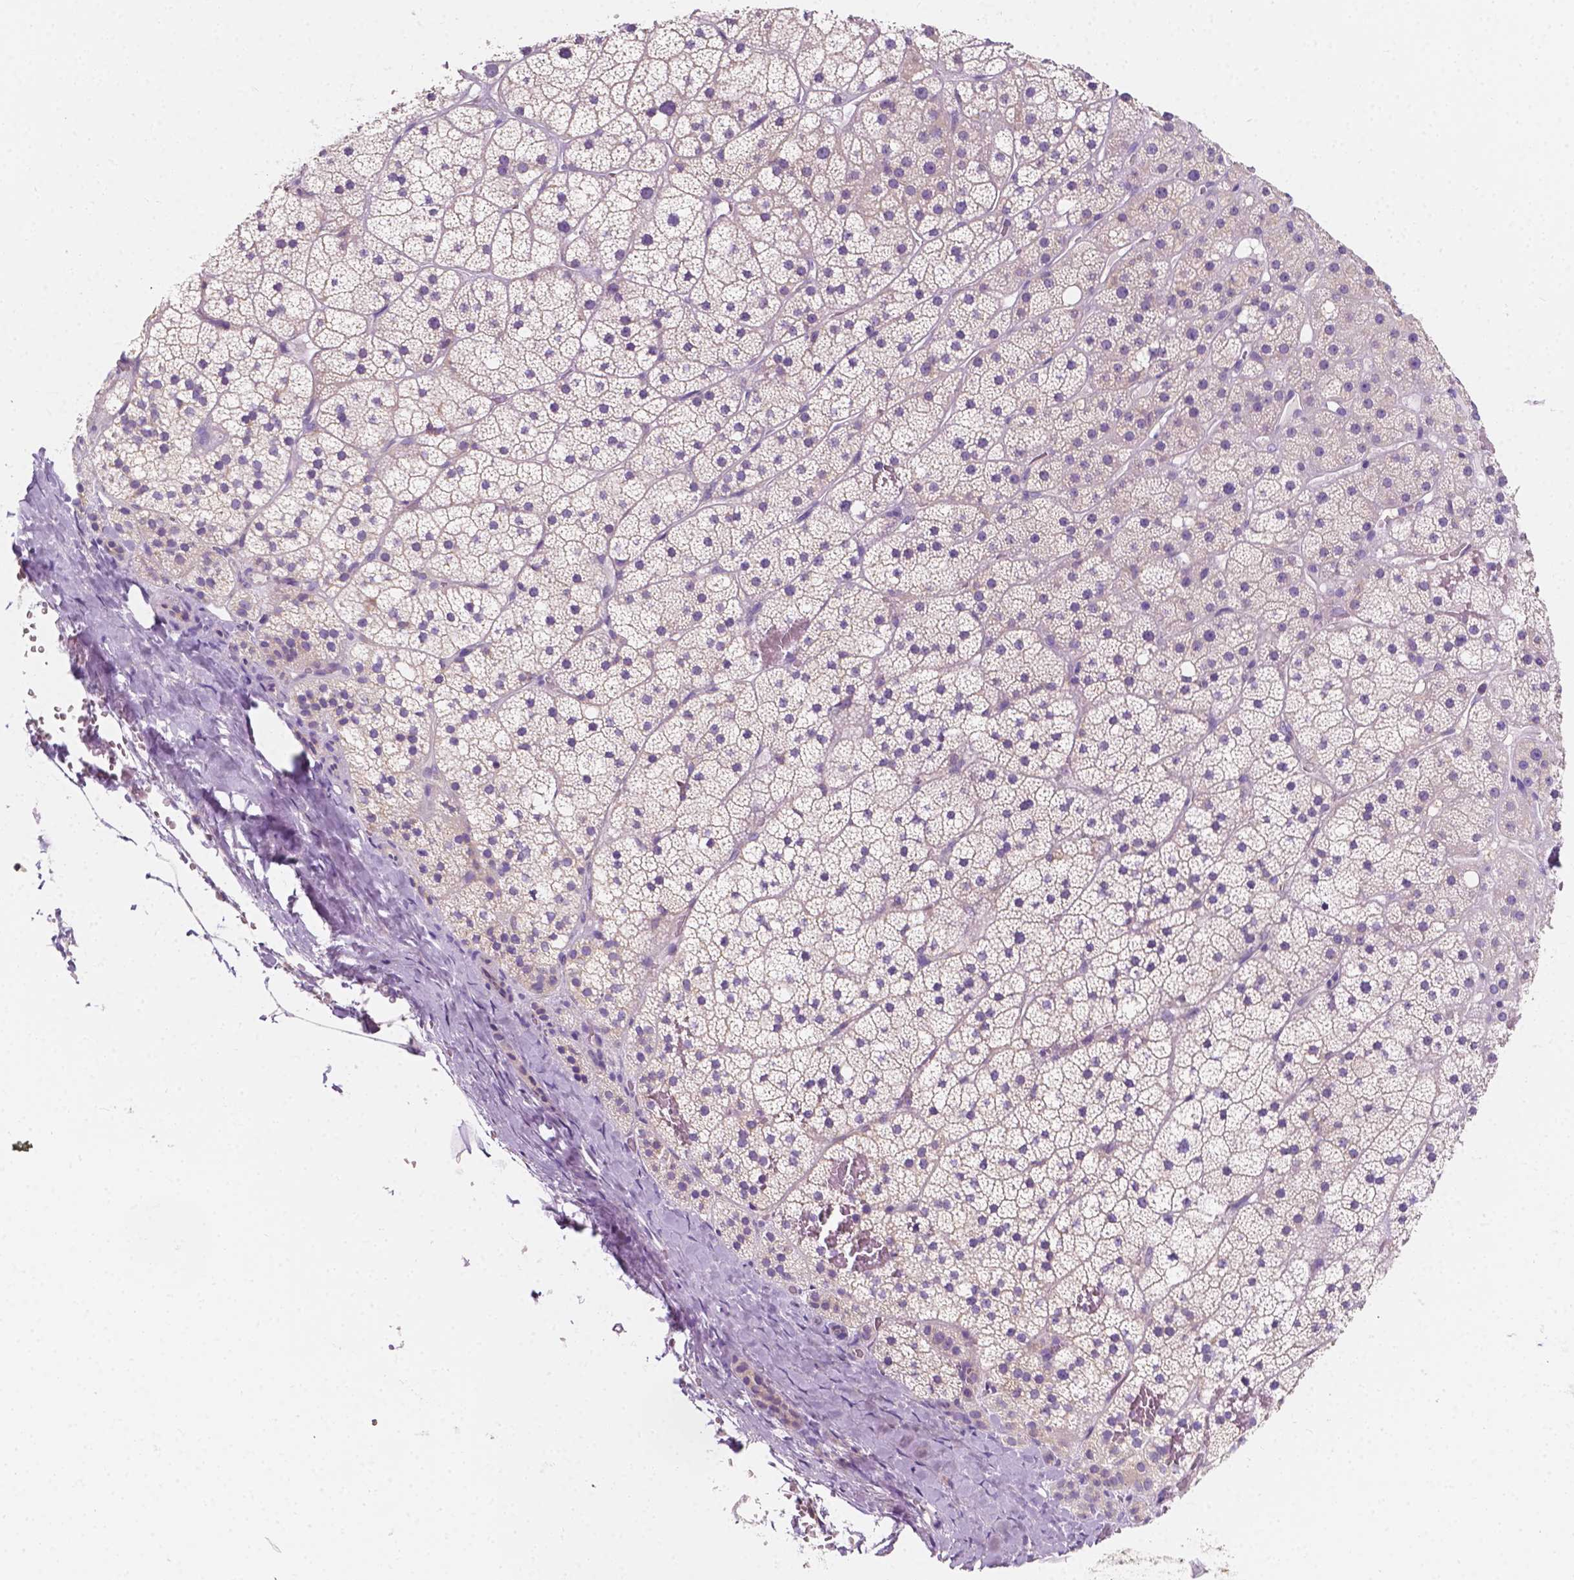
{"staining": {"intensity": "negative", "quantity": "none", "location": "none"}, "tissue": "adrenal gland", "cell_type": "Glandular cells", "image_type": "normal", "snomed": [{"axis": "morphology", "description": "Normal tissue, NOS"}, {"axis": "topography", "description": "Adrenal gland"}], "caption": "This is a photomicrograph of IHC staining of unremarkable adrenal gland, which shows no positivity in glandular cells. (IHC, brightfield microscopy, high magnification).", "gene": "SIRT2", "patient": {"sex": "male", "age": 53}}